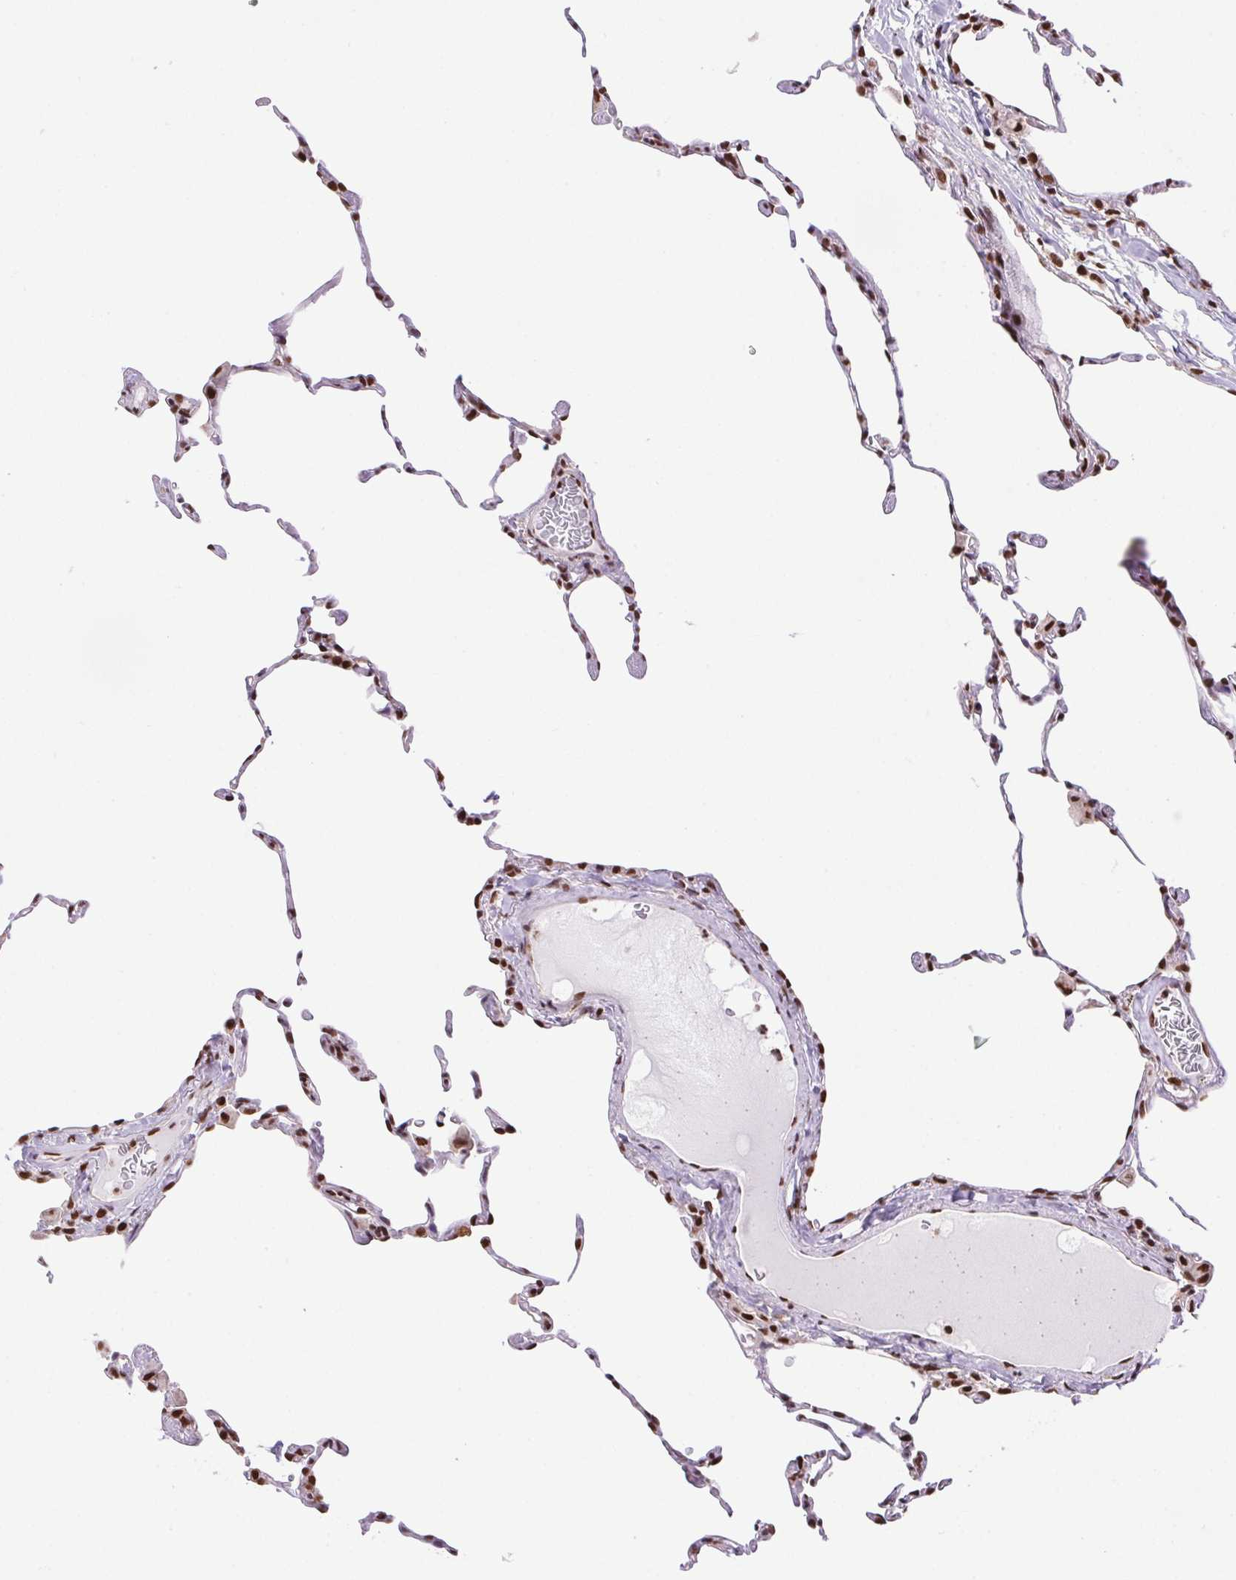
{"staining": {"intensity": "strong", "quantity": ">75%", "location": "nuclear"}, "tissue": "lung", "cell_type": "Alveolar cells", "image_type": "normal", "snomed": [{"axis": "morphology", "description": "Normal tissue, NOS"}, {"axis": "topography", "description": "Lung"}], "caption": "An image showing strong nuclear staining in approximately >75% of alveolar cells in benign lung, as visualized by brown immunohistochemical staining.", "gene": "ZNF207", "patient": {"sex": "female", "age": 57}}